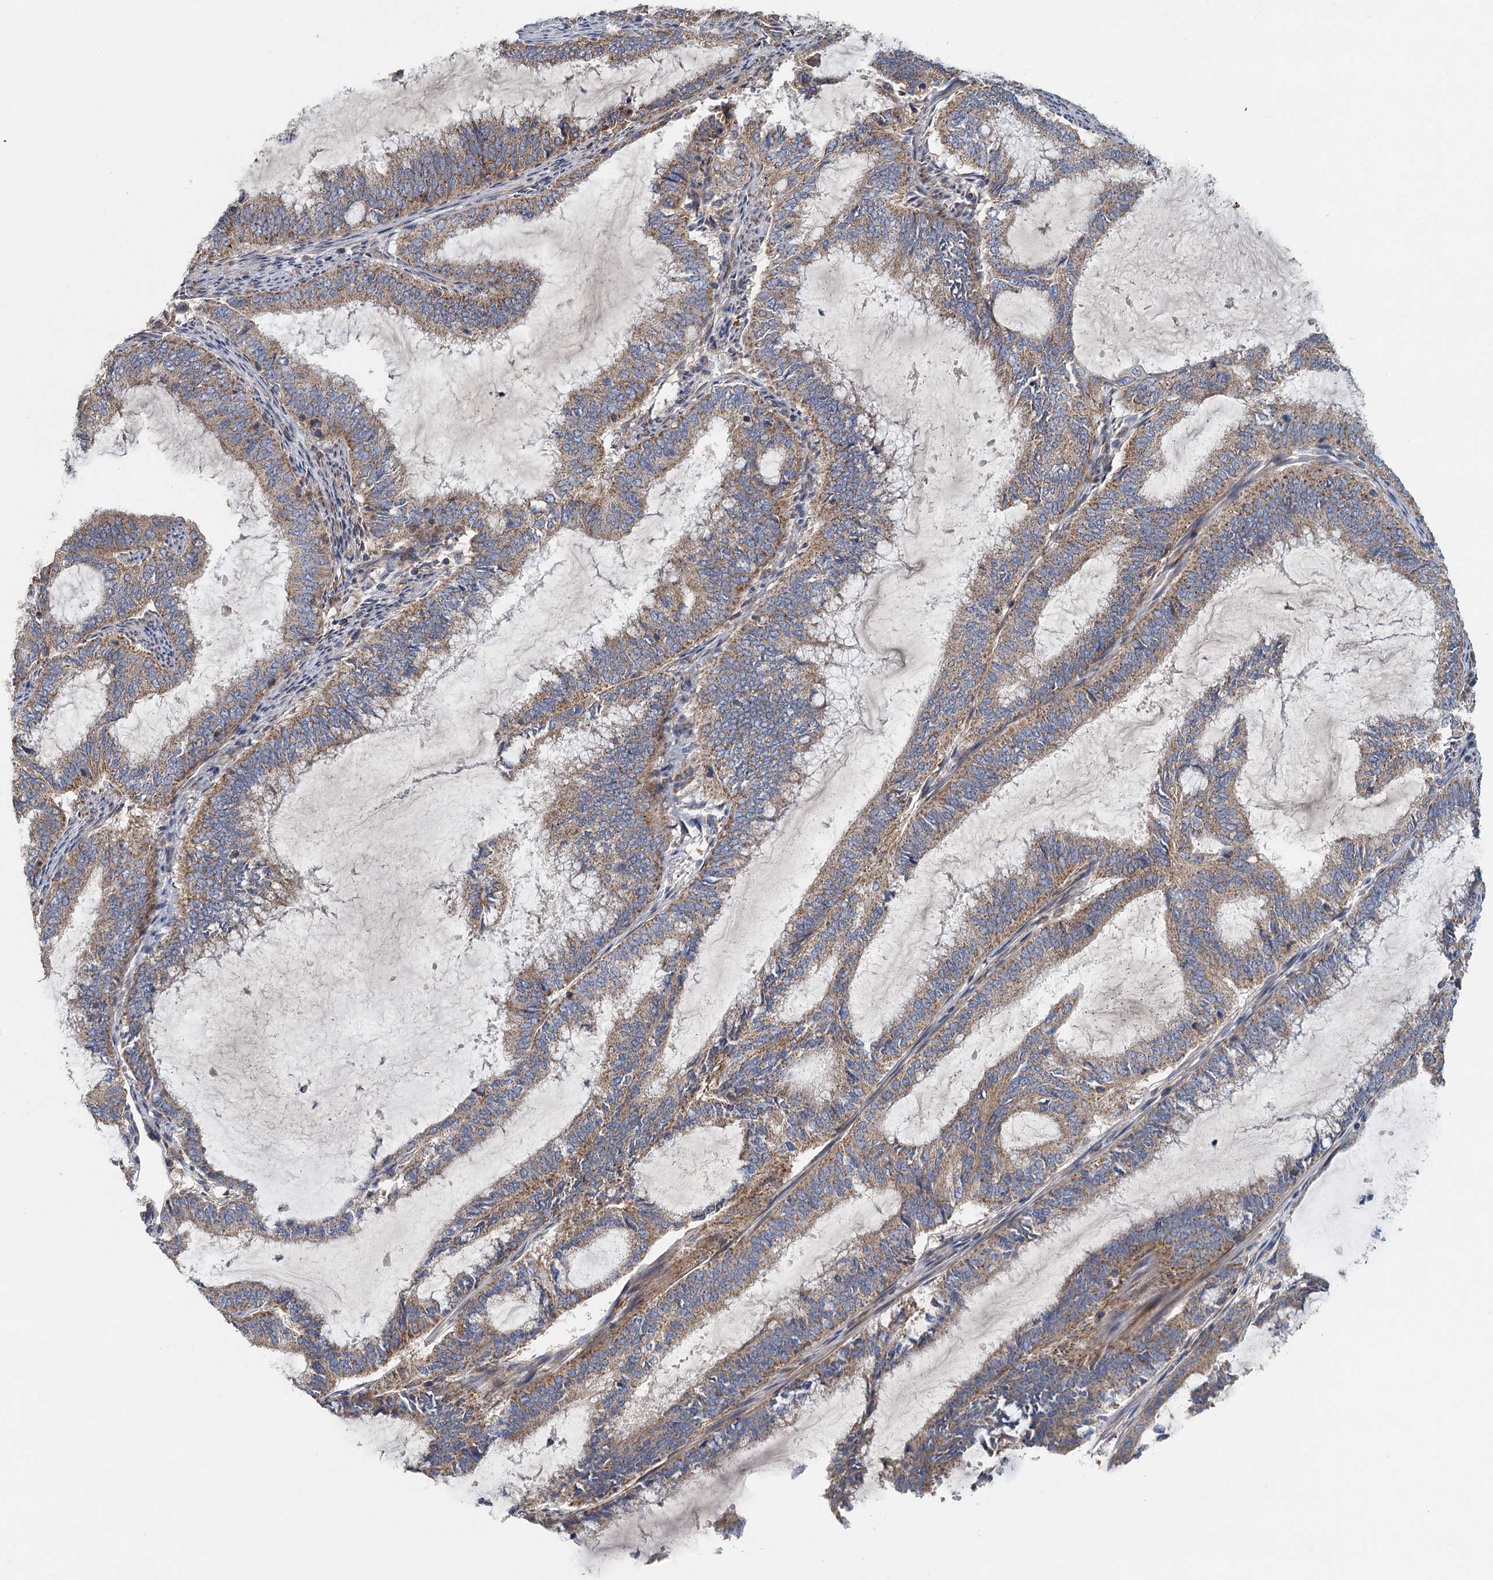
{"staining": {"intensity": "moderate", "quantity": ">75%", "location": "cytoplasmic/membranous"}, "tissue": "endometrial cancer", "cell_type": "Tumor cells", "image_type": "cancer", "snomed": [{"axis": "morphology", "description": "Adenocarcinoma, NOS"}, {"axis": "topography", "description": "Endometrium"}], "caption": "IHC photomicrograph of endometrial adenocarcinoma stained for a protein (brown), which displays medium levels of moderate cytoplasmic/membranous expression in approximately >75% of tumor cells.", "gene": "BCS1L", "patient": {"sex": "female", "age": 51}}